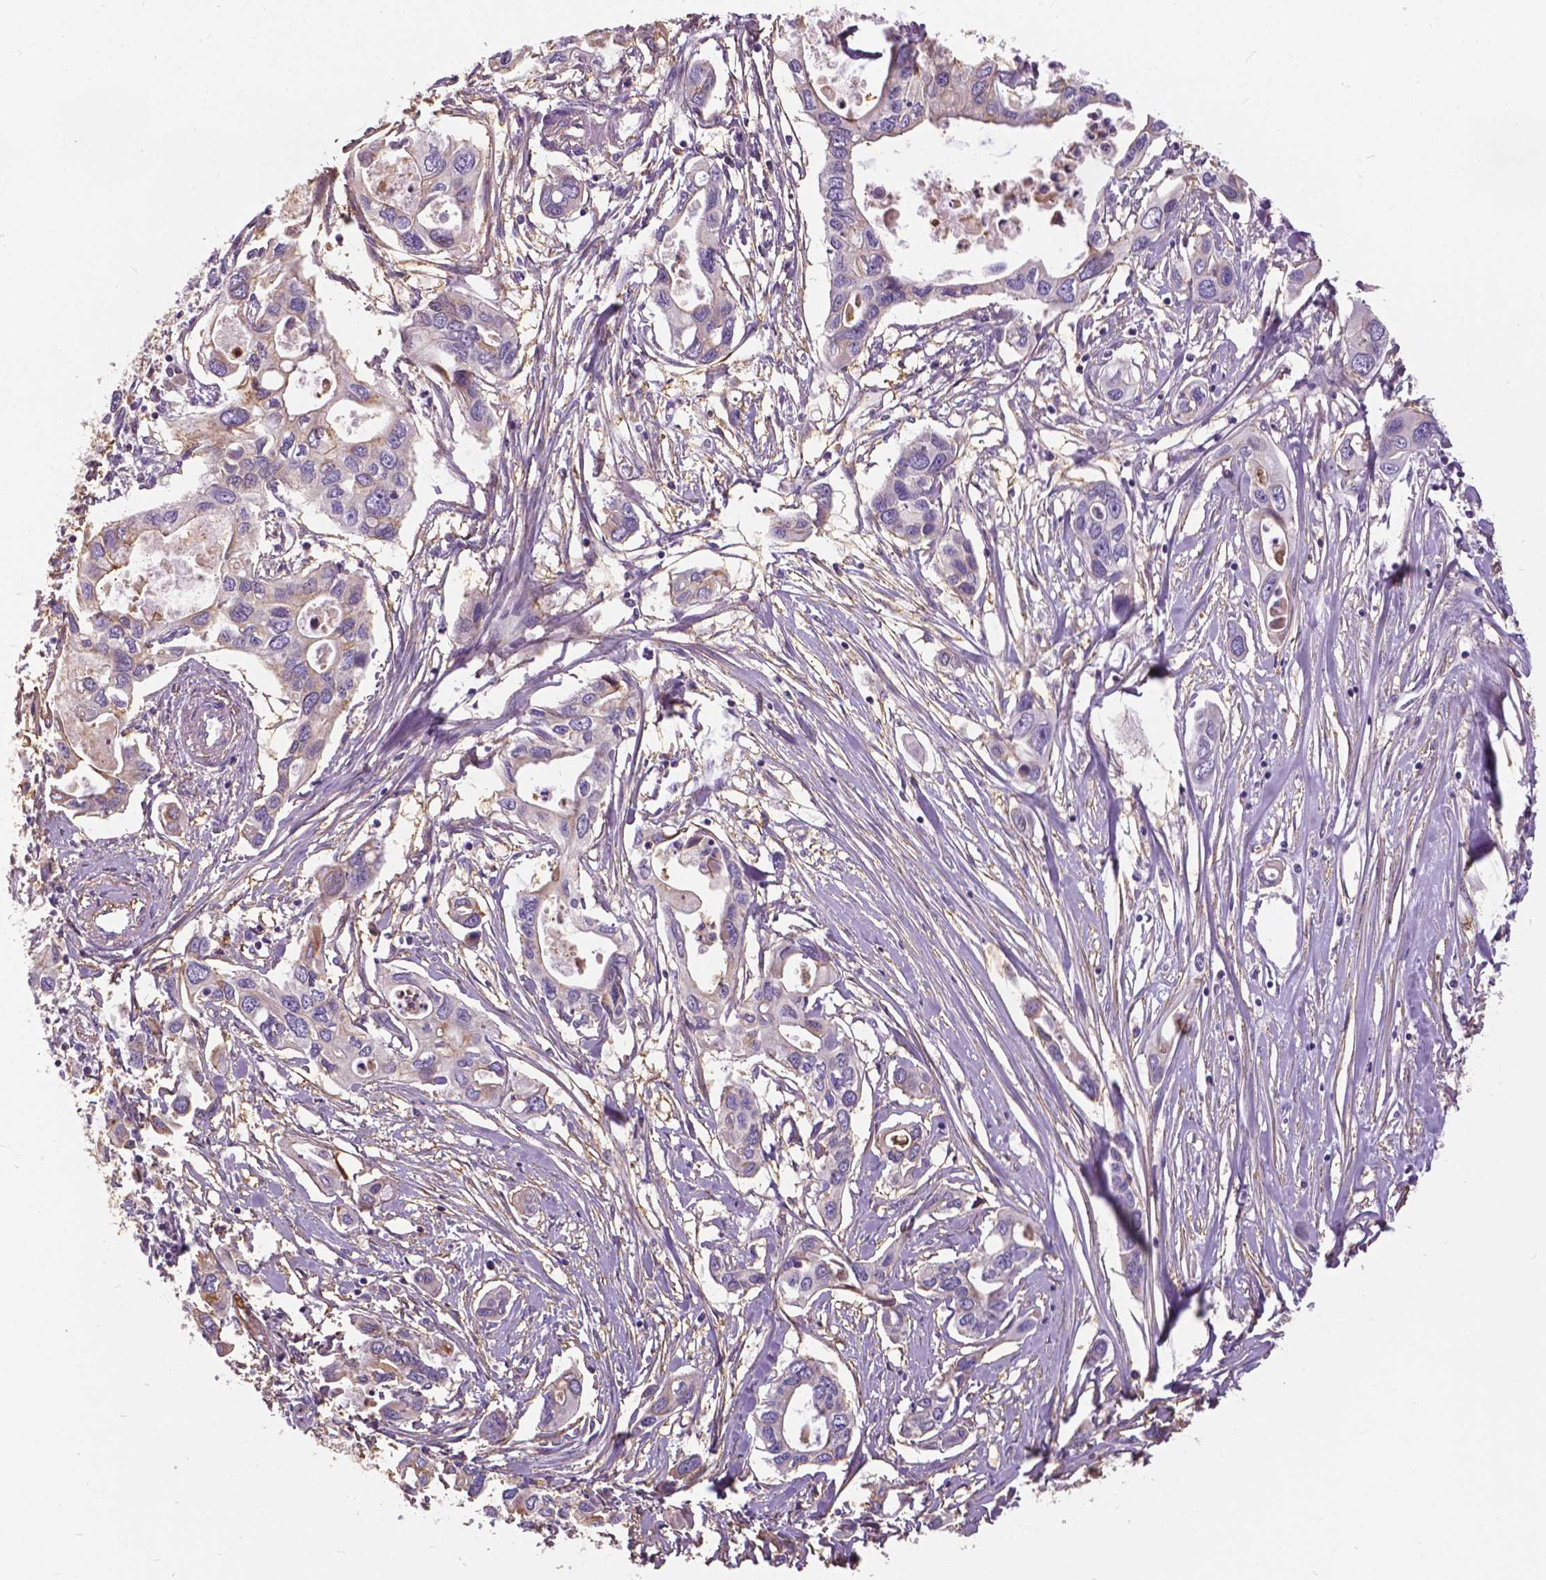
{"staining": {"intensity": "negative", "quantity": "none", "location": "none"}, "tissue": "pancreatic cancer", "cell_type": "Tumor cells", "image_type": "cancer", "snomed": [{"axis": "morphology", "description": "Adenocarcinoma, NOS"}, {"axis": "topography", "description": "Pancreas"}], "caption": "Pancreatic adenocarcinoma was stained to show a protein in brown. There is no significant staining in tumor cells. (Immunohistochemistry (ihc), brightfield microscopy, high magnification).", "gene": "ANXA13", "patient": {"sex": "male", "age": 60}}